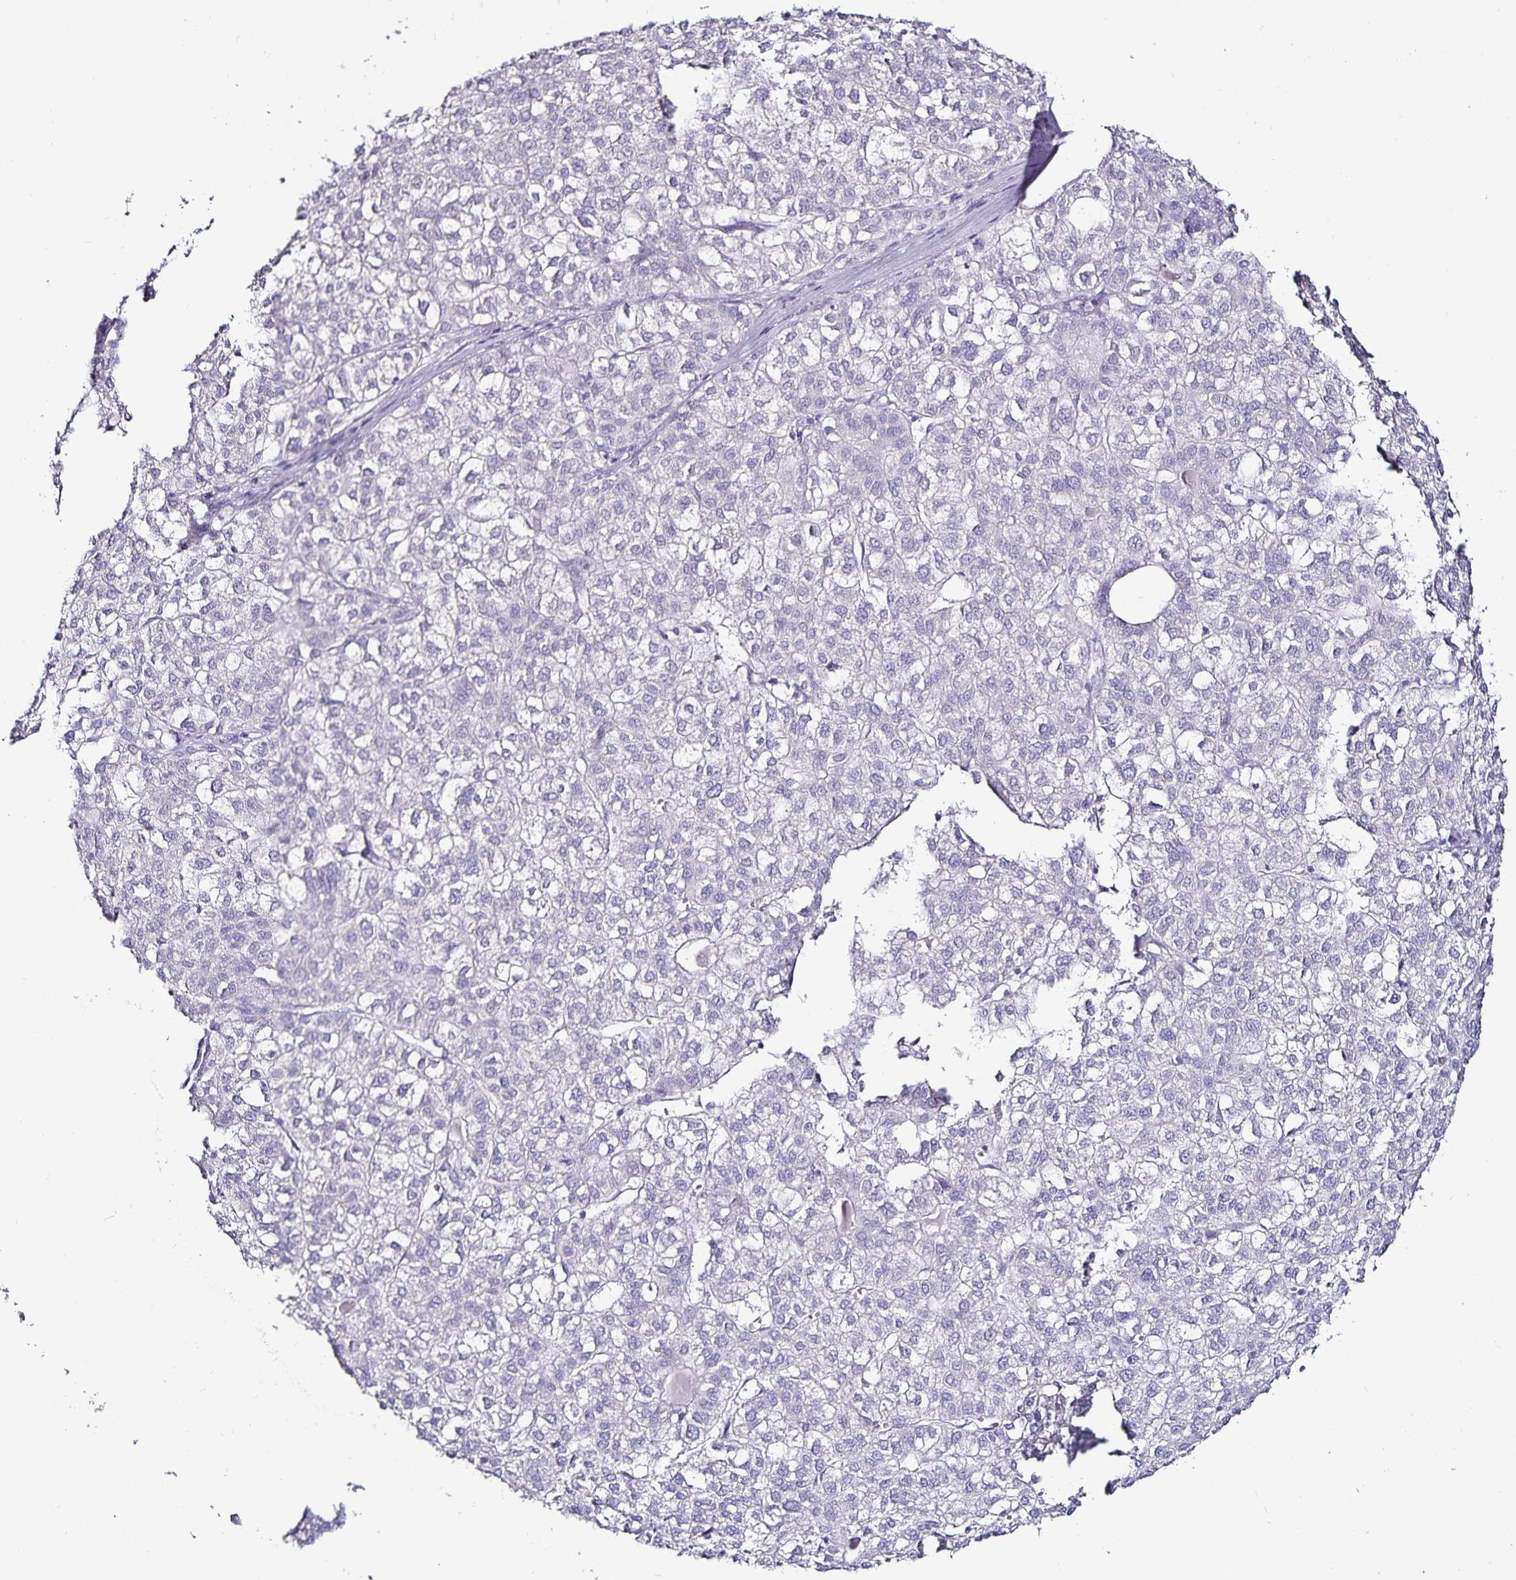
{"staining": {"intensity": "negative", "quantity": "none", "location": "none"}, "tissue": "liver cancer", "cell_type": "Tumor cells", "image_type": "cancer", "snomed": [{"axis": "morphology", "description": "Carcinoma, Hepatocellular, NOS"}, {"axis": "topography", "description": "Liver"}], "caption": "IHC micrograph of liver hepatocellular carcinoma stained for a protein (brown), which exhibits no expression in tumor cells.", "gene": "TSPAN7", "patient": {"sex": "female", "age": 43}}